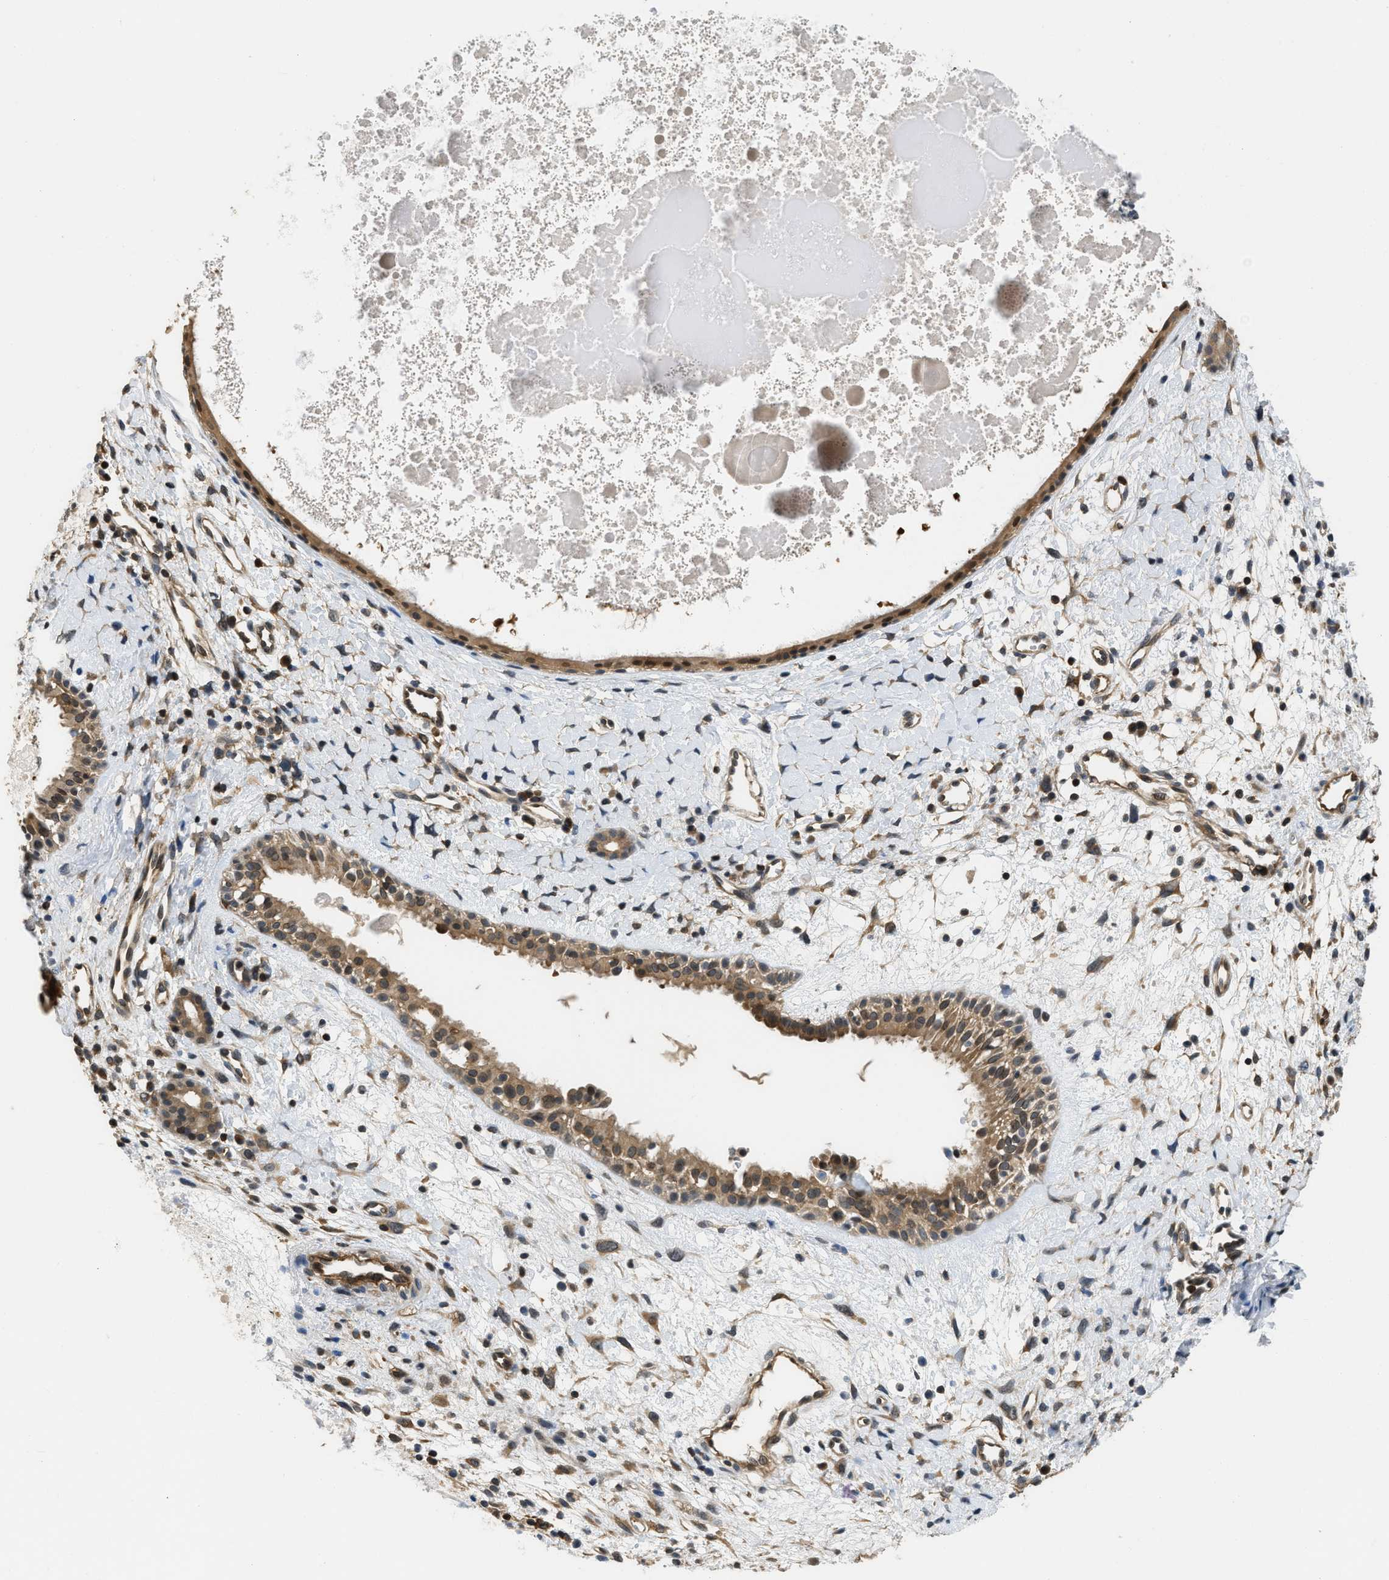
{"staining": {"intensity": "moderate", "quantity": ">75%", "location": "cytoplasmic/membranous"}, "tissue": "nasopharynx", "cell_type": "Respiratory epithelial cells", "image_type": "normal", "snomed": [{"axis": "morphology", "description": "Normal tissue, NOS"}, {"axis": "topography", "description": "Nasopharynx"}], "caption": "DAB immunohistochemical staining of normal nasopharynx reveals moderate cytoplasmic/membranous protein expression in approximately >75% of respiratory epithelial cells. The staining was performed using DAB, with brown indicating positive protein expression. Nuclei are stained blue with hematoxylin.", "gene": "TES", "patient": {"sex": "male", "age": 22}}